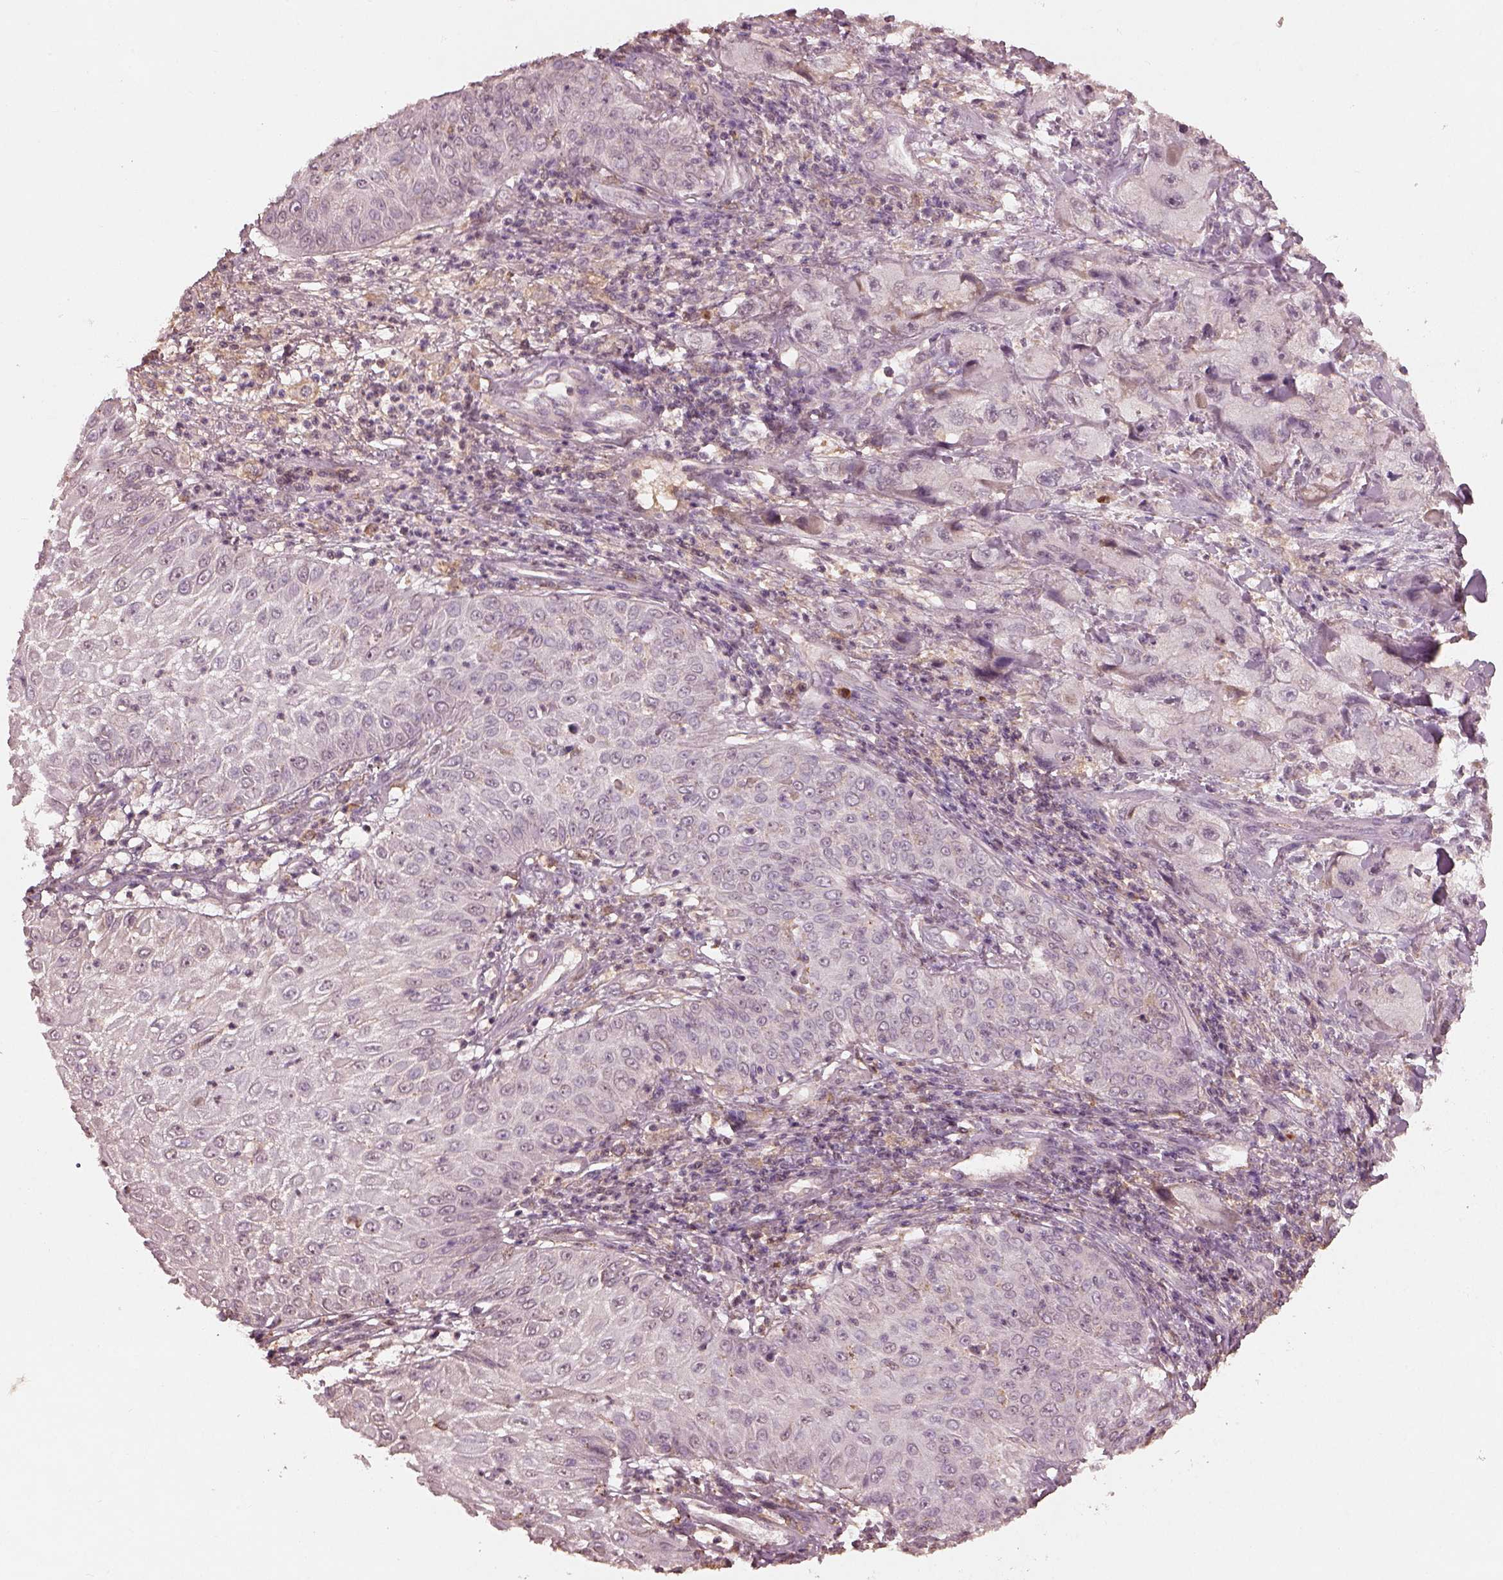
{"staining": {"intensity": "negative", "quantity": "none", "location": "none"}, "tissue": "skin cancer", "cell_type": "Tumor cells", "image_type": "cancer", "snomed": [{"axis": "morphology", "description": "Squamous cell carcinoma, NOS"}, {"axis": "topography", "description": "Skin"}, {"axis": "topography", "description": "Subcutis"}], "caption": "Skin cancer (squamous cell carcinoma) stained for a protein using immunohistochemistry (IHC) displays no expression tumor cells.", "gene": "CALR3", "patient": {"sex": "male", "age": 73}}